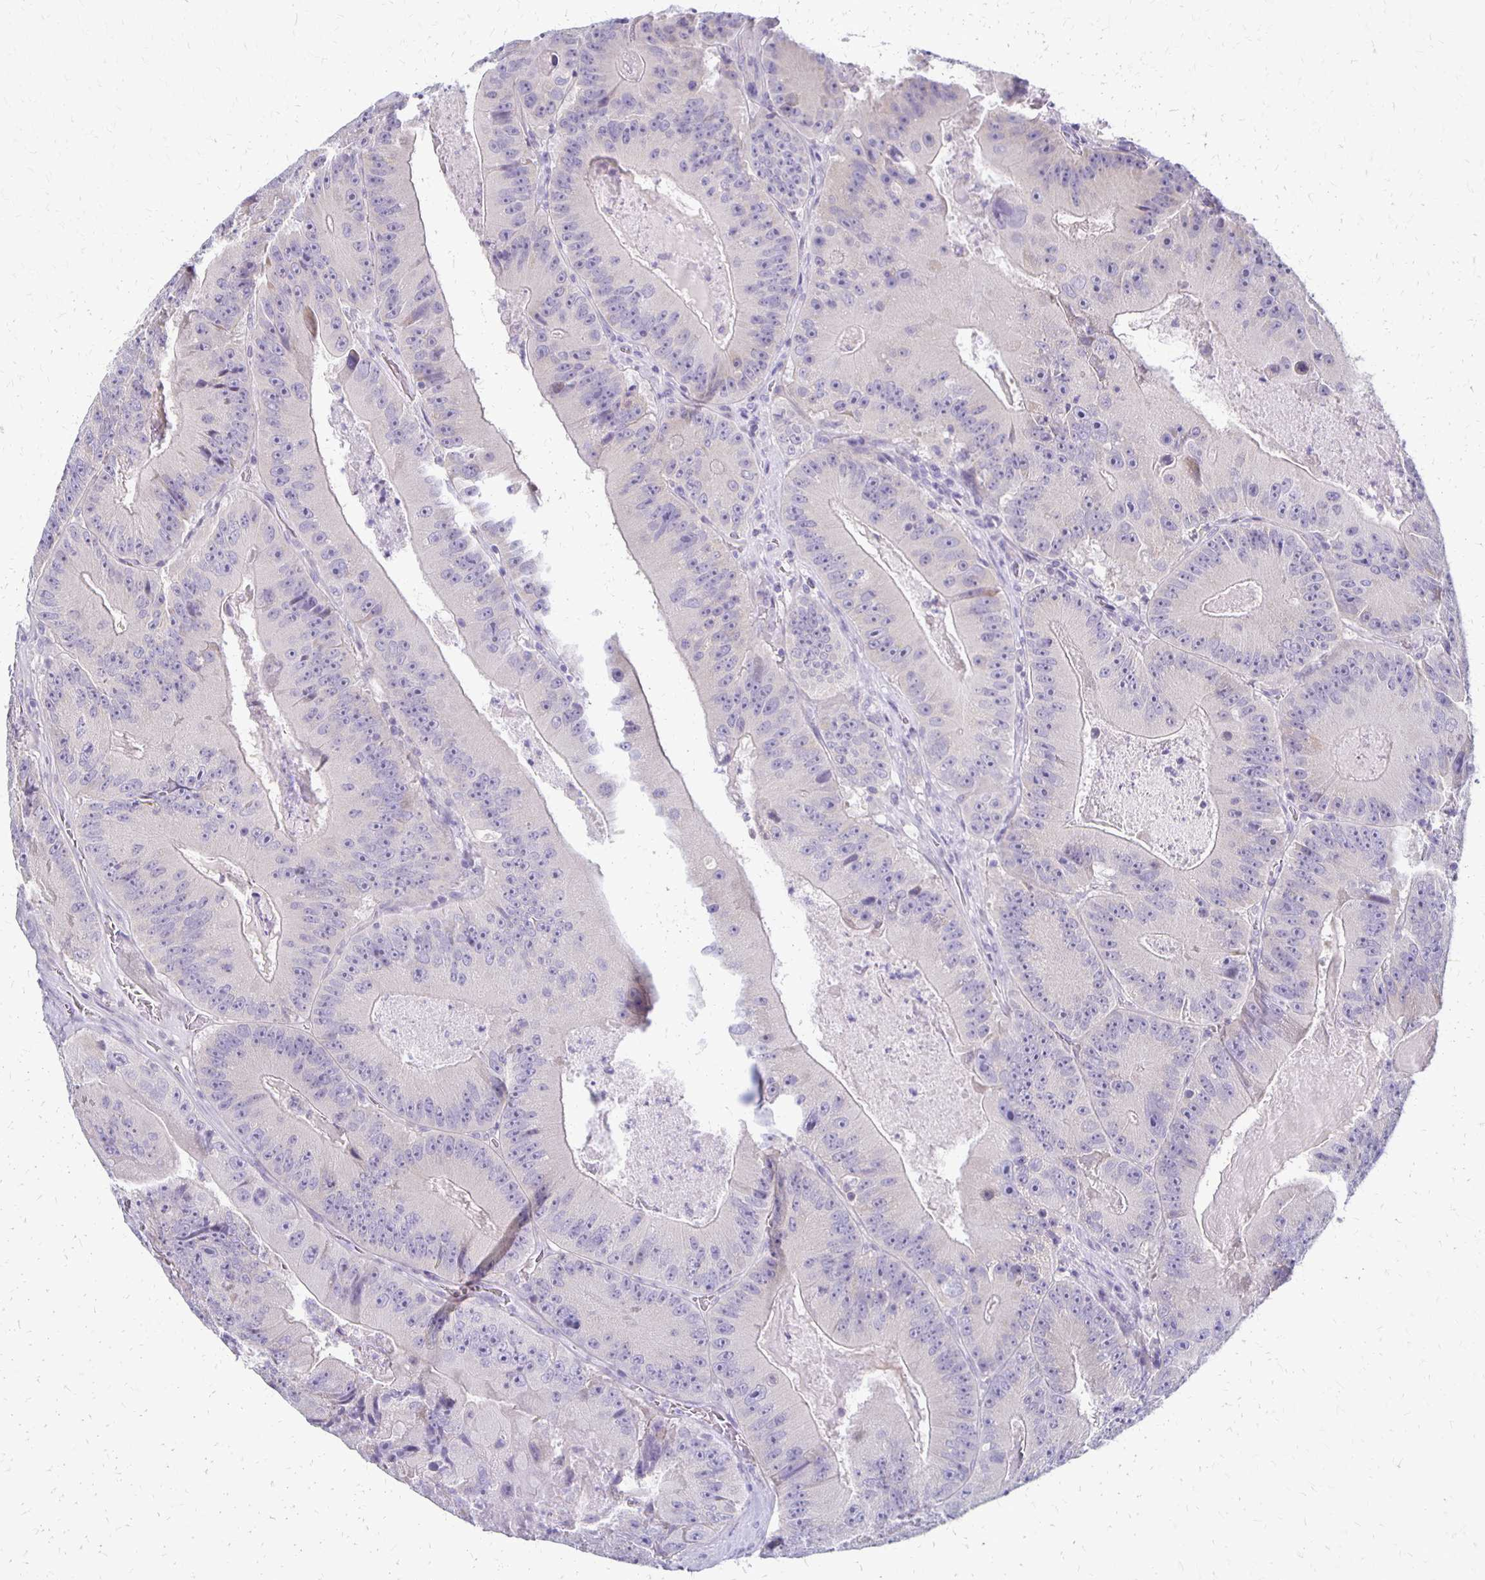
{"staining": {"intensity": "negative", "quantity": "none", "location": "none"}, "tissue": "colorectal cancer", "cell_type": "Tumor cells", "image_type": "cancer", "snomed": [{"axis": "morphology", "description": "Adenocarcinoma, NOS"}, {"axis": "topography", "description": "Colon"}], "caption": "Photomicrograph shows no significant protein expression in tumor cells of colorectal cancer.", "gene": "RHOC", "patient": {"sex": "female", "age": 86}}